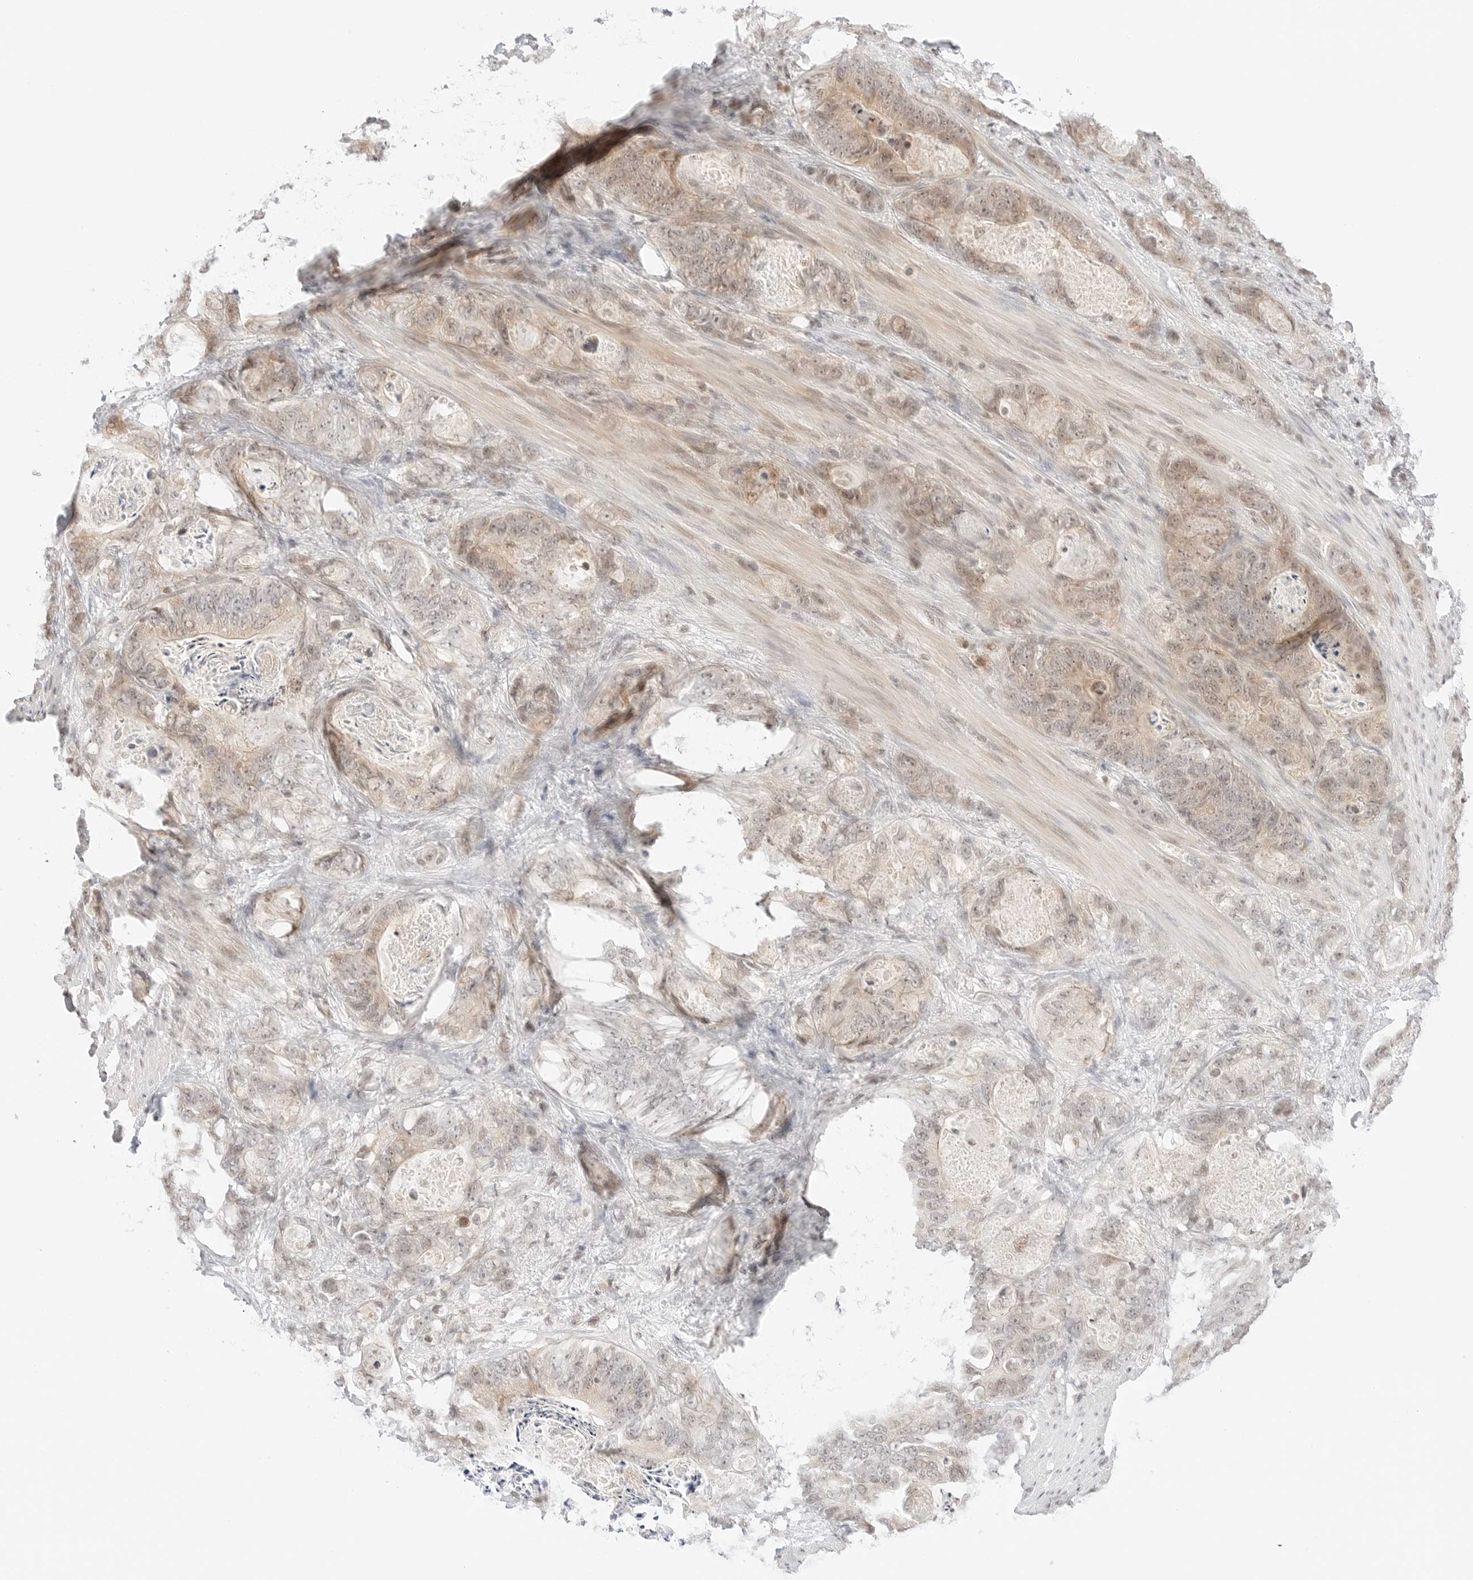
{"staining": {"intensity": "weak", "quantity": "25%-75%", "location": "cytoplasmic/membranous,nuclear"}, "tissue": "stomach cancer", "cell_type": "Tumor cells", "image_type": "cancer", "snomed": [{"axis": "morphology", "description": "Normal tissue, NOS"}, {"axis": "morphology", "description": "Adenocarcinoma, NOS"}, {"axis": "topography", "description": "Stomach"}], "caption": "Stomach cancer was stained to show a protein in brown. There is low levels of weak cytoplasmic/membranous and nuclear positivity in approximately 25%-75% of tumor cells.", "gene": "RPS6KL1", "patient": {"sex": "female", "age": 89}}